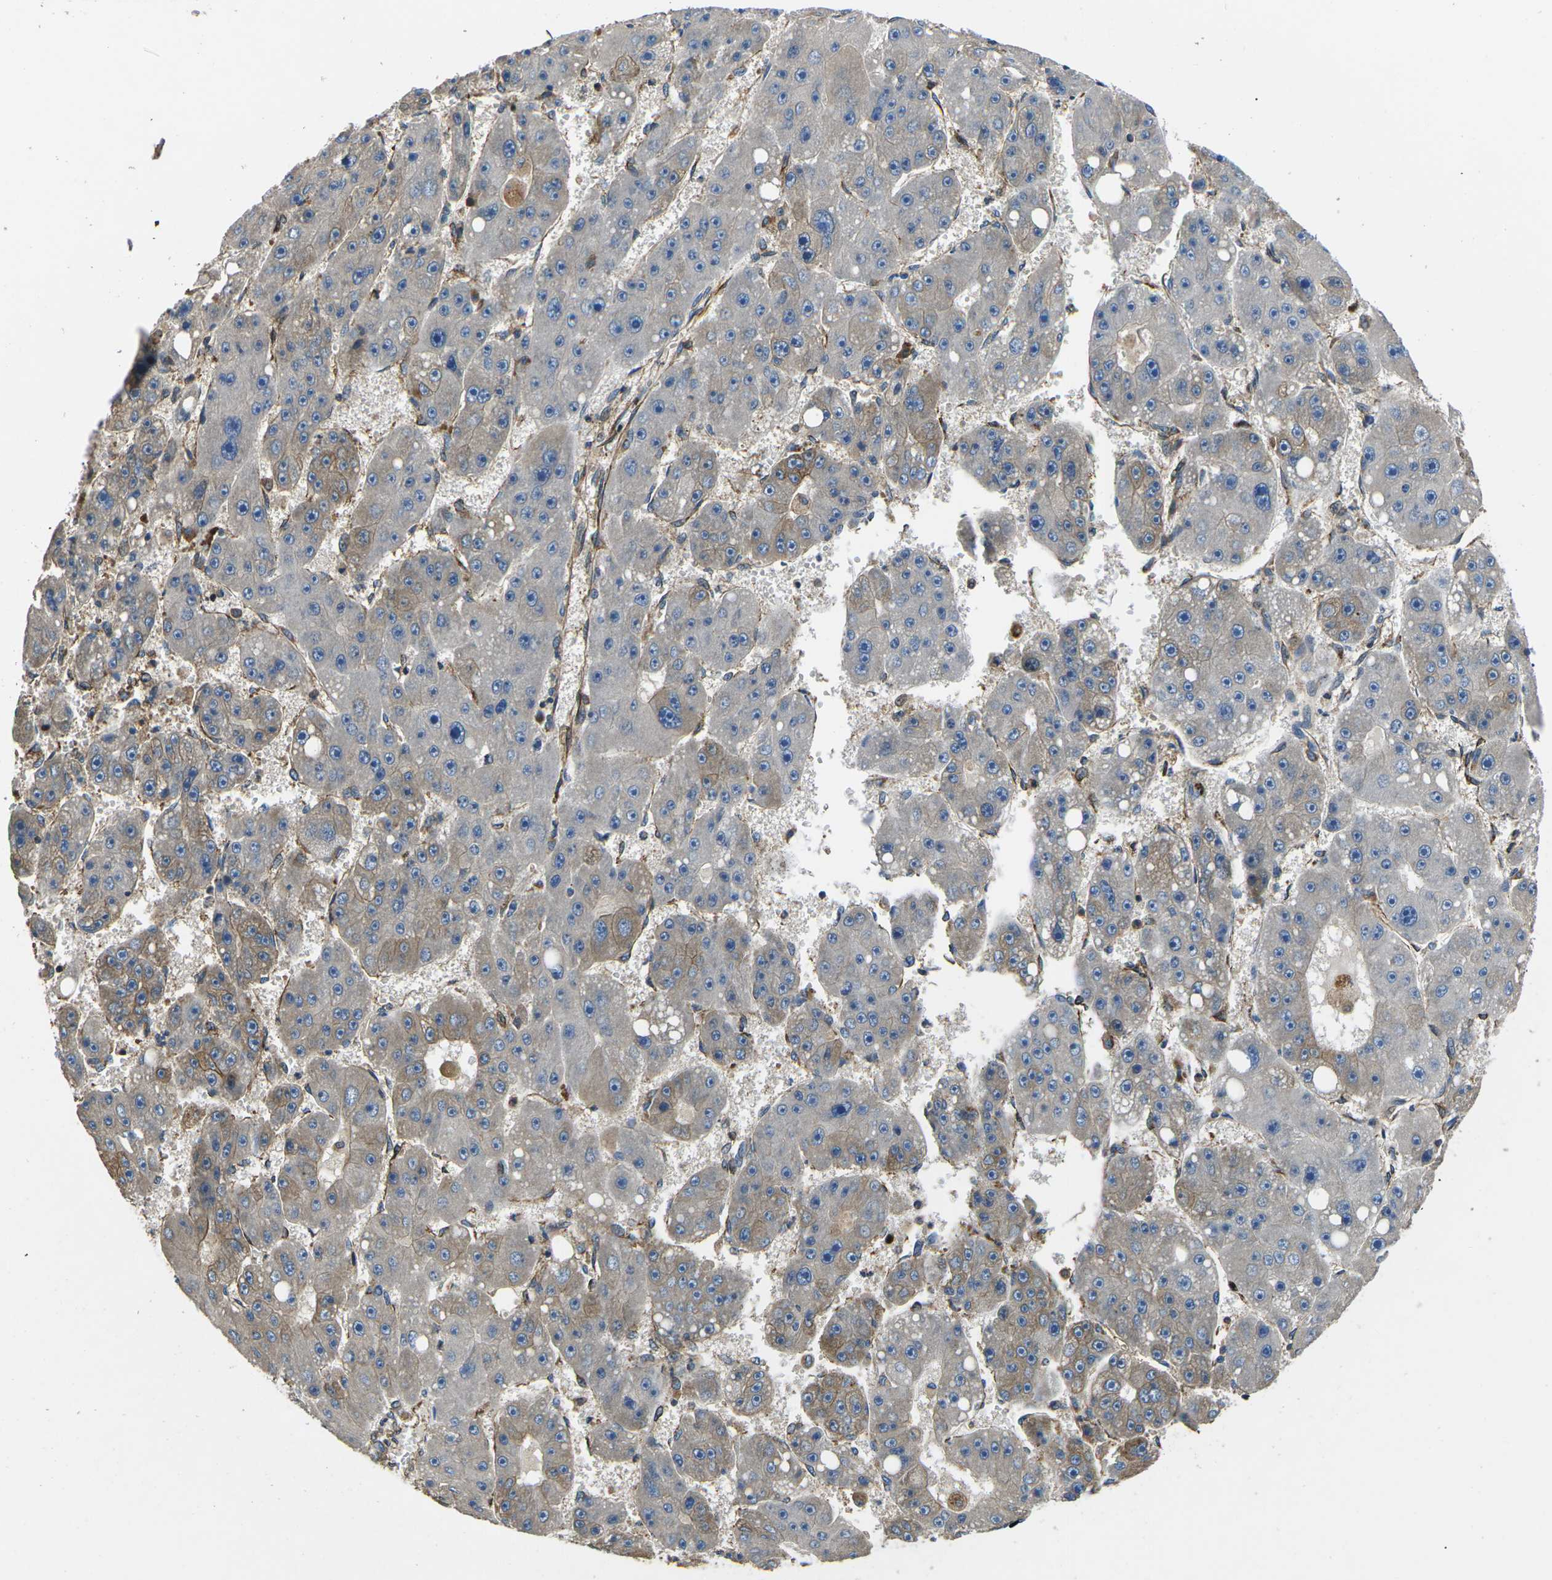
{"staining": {"intensity": "weak", "quantity": "25%-75%", "location": "cytoplasmic/membranous"}, "tissue": "liver cancer", "cell_type": "Tumor cells", "image_type": "cancer", "snomed": [{"axis": "morphology", "description": "Carcinoma, Hepatocellular, NOS"}, {"axis": "topography", "description": "Liver"}], "caption": "About 25%-75% of tumor cells in hepatocellular carcinoma (liver) reveal weak cytoplasmic/membranous protein positivity as visualized by brown immunohistochemical staining.", "gene": "KCNJ15", "patient": {"sex": "female", "age": 61}}